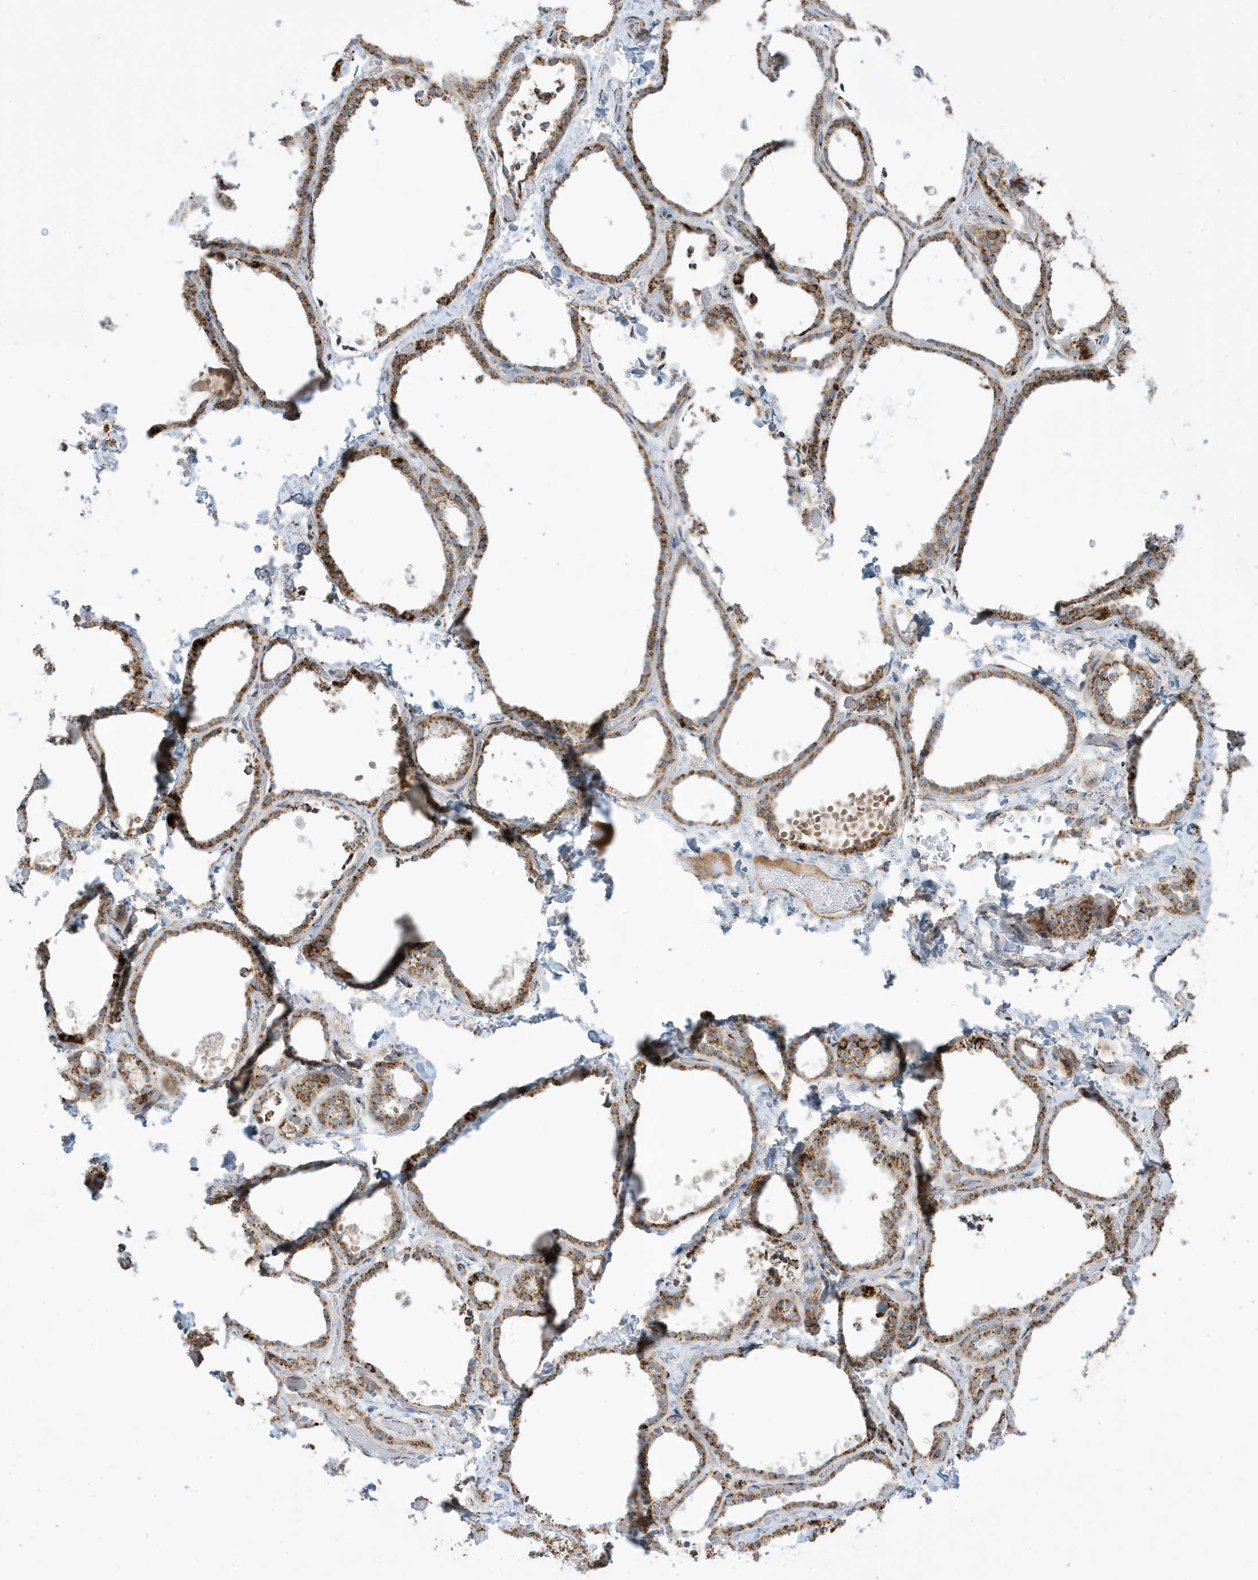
{"staining": {"intensity": "moderate", "quantity": ">75%", "location": "cytoplasmic/membranous"}, "tissue": "thyroid gland", "cell_type": "Glandular cells", "image_type": "normal", "snomed": [{"axis": "morphology", "description": "Normal tissue, NOS"}, {"axis": "topography", "description": "Thyroid gland"}], "caption": "IHC staining of benign thyroid gland, which shows medium levels of moderate cytoplasmic/membranous staining in about >75% of glandular cells indicating moderate cytoplasmic/membranous protein positivity. The staining was performed using DAB (3,3'-diaminobenzidine) (brown) for protein detection and nuclei were counterstained in hematoxylin (blue).", "gene": "IFT57", "patient": {"sex": "female", "age": 44}}